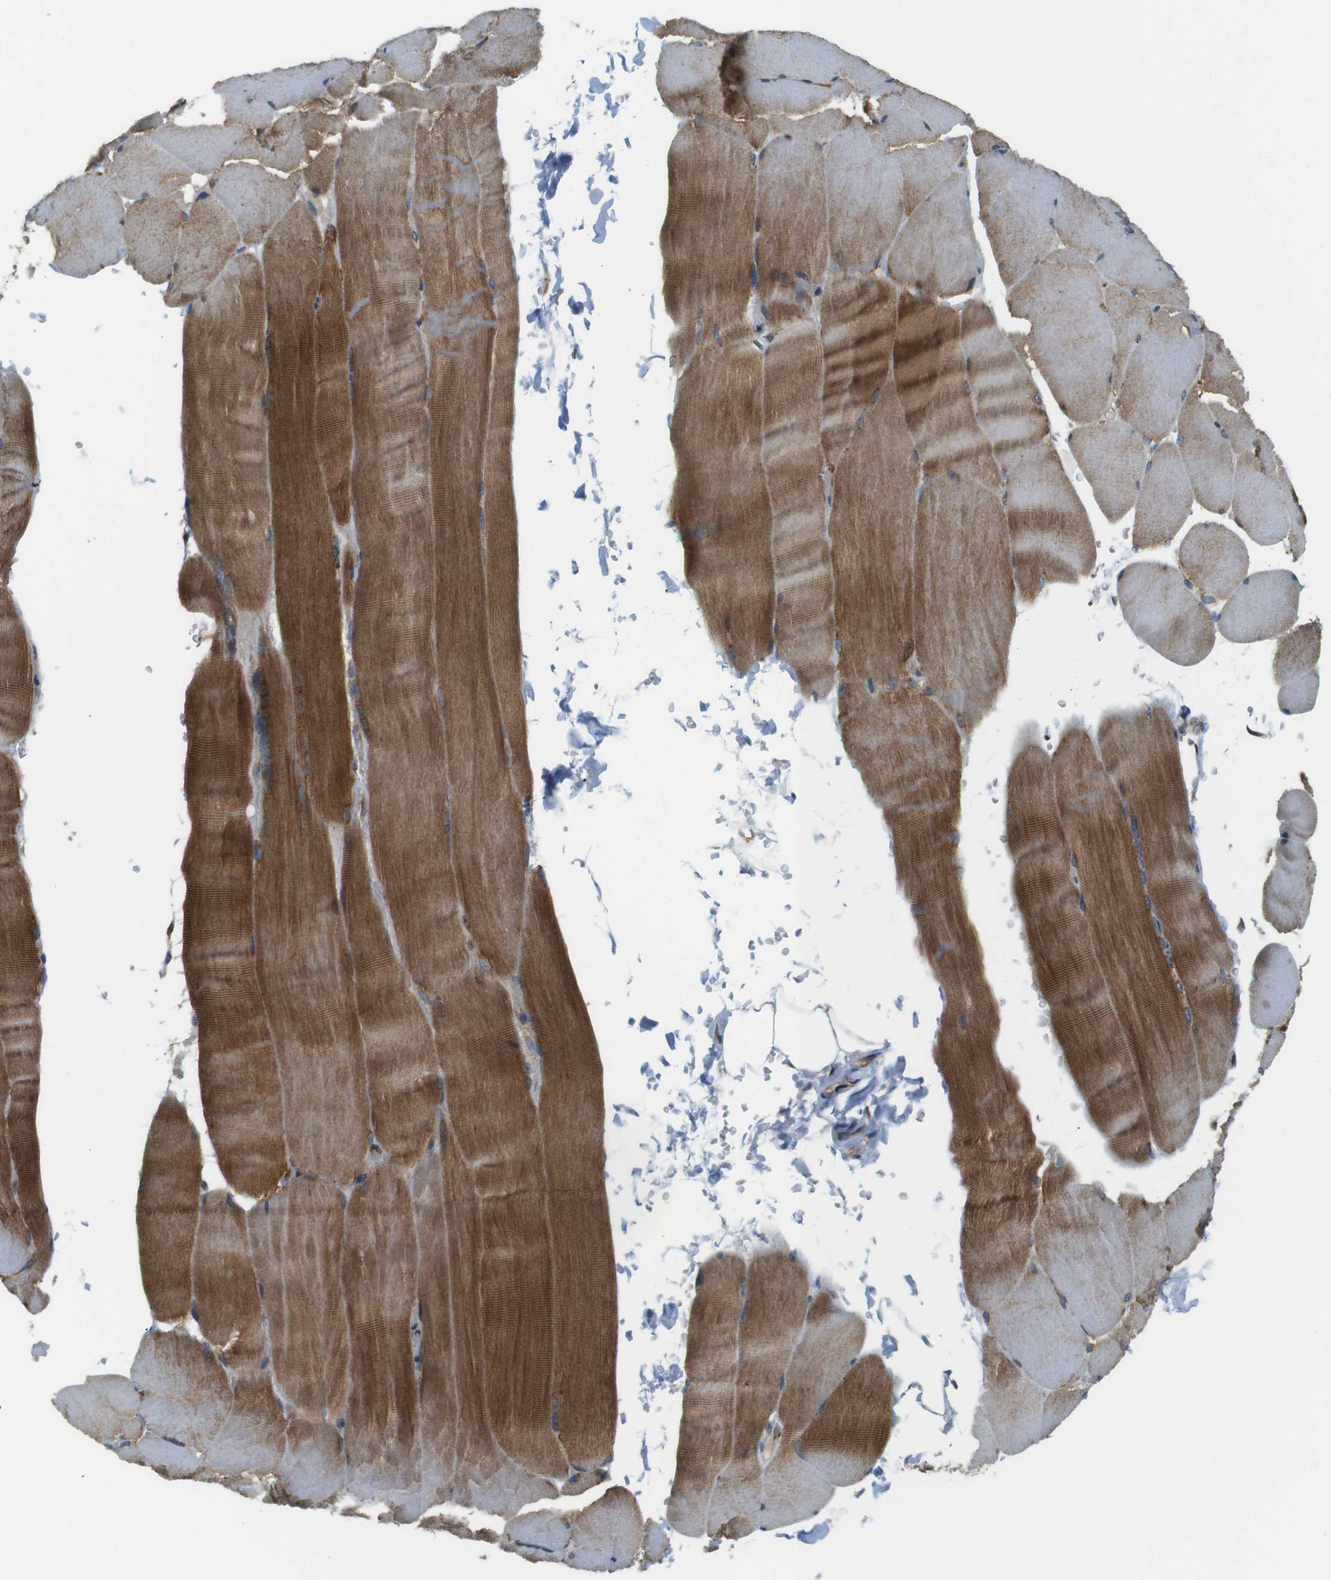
{"staining": {"intensity": "strong", "quantity": ">75%", "location": "cytoplasmic/membranous"}, "tissue": "skeletal muscle", "cell_type": "Myocytes", "image_type": "normal", "snomed": [{"axis": "morphology", "description": "Normal tissue, NOS"}, {"axis": "topography", "description": "Skin"}, {"axis": "topography", "description": "Skeletal muscle"}], "caption": "About >75% of myocytes in normal skeletal muscle demonstrate strong cytoplasmic/membranous protein positivity as visualized by brown immunohistochemical staining.", "gene": "TMEM143", "patient": {"sex": "male", "age": 83}}